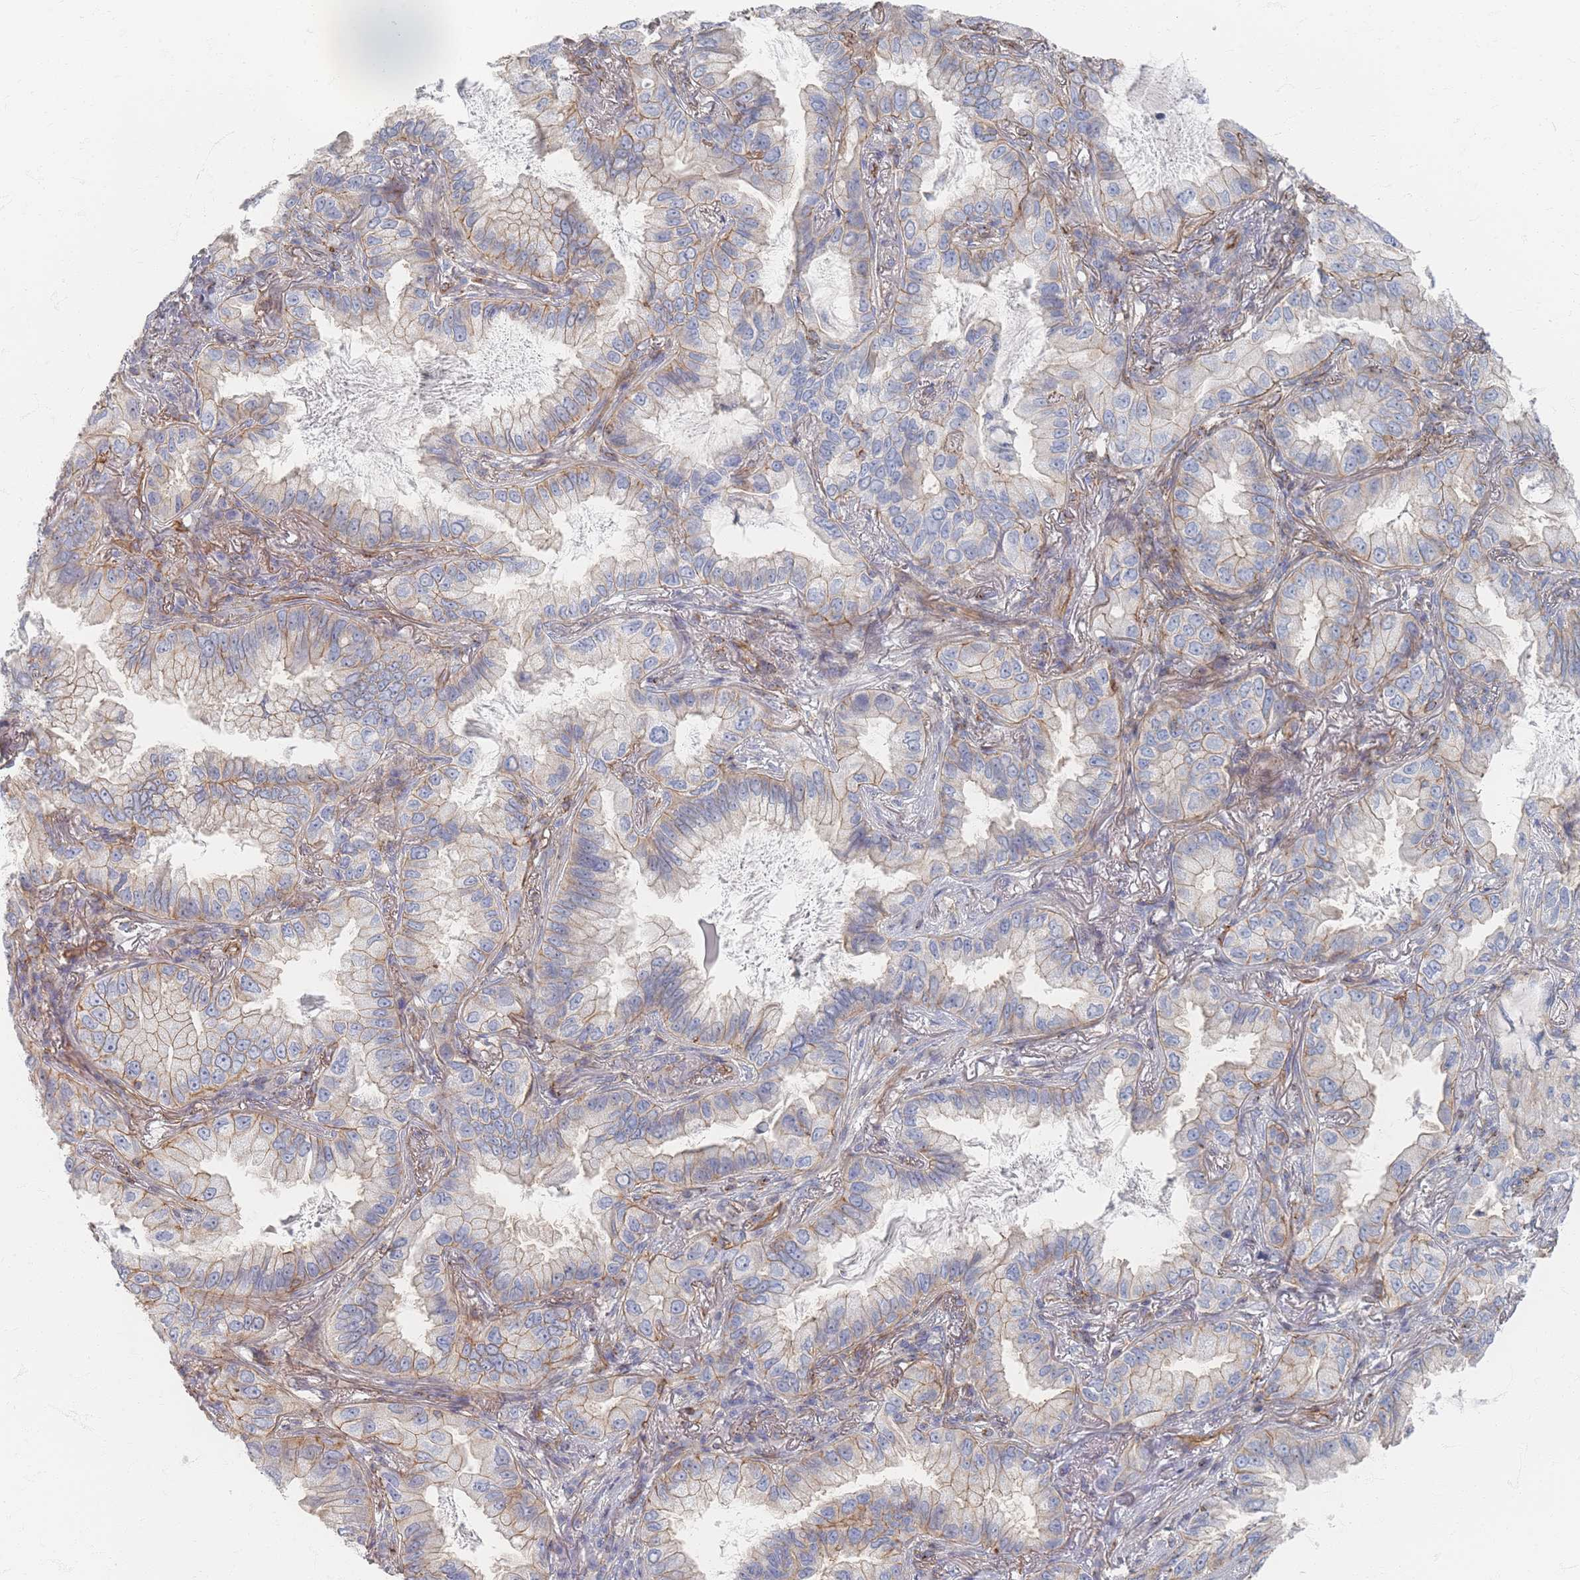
{"staining": {"intensity": "weak", "quantity": "25%-75%", "location": "cytoplasmic/membranous"}, "tissue": "lung cancer", "cell_type": "Tumor cells", "image_type": "cancer", "snomed": [{"axis": "morphology", "description": "Adenocarcinoma, NOS"}, {"axis": "topography", "description": "Lung"}], "caption": "Immunohistochemistry of human lung cancer (adenocarcinoma) demonstrates low levels of weak cytoplasmic/membranous staining in about 25%-75% of tumor cells. Using DAB (brown) and hematoxylin (blue) stains, captured at high magnification using brightfield microscopy.", "gene": "GNB1", "patient": {"sex": "female", "age": 69}}